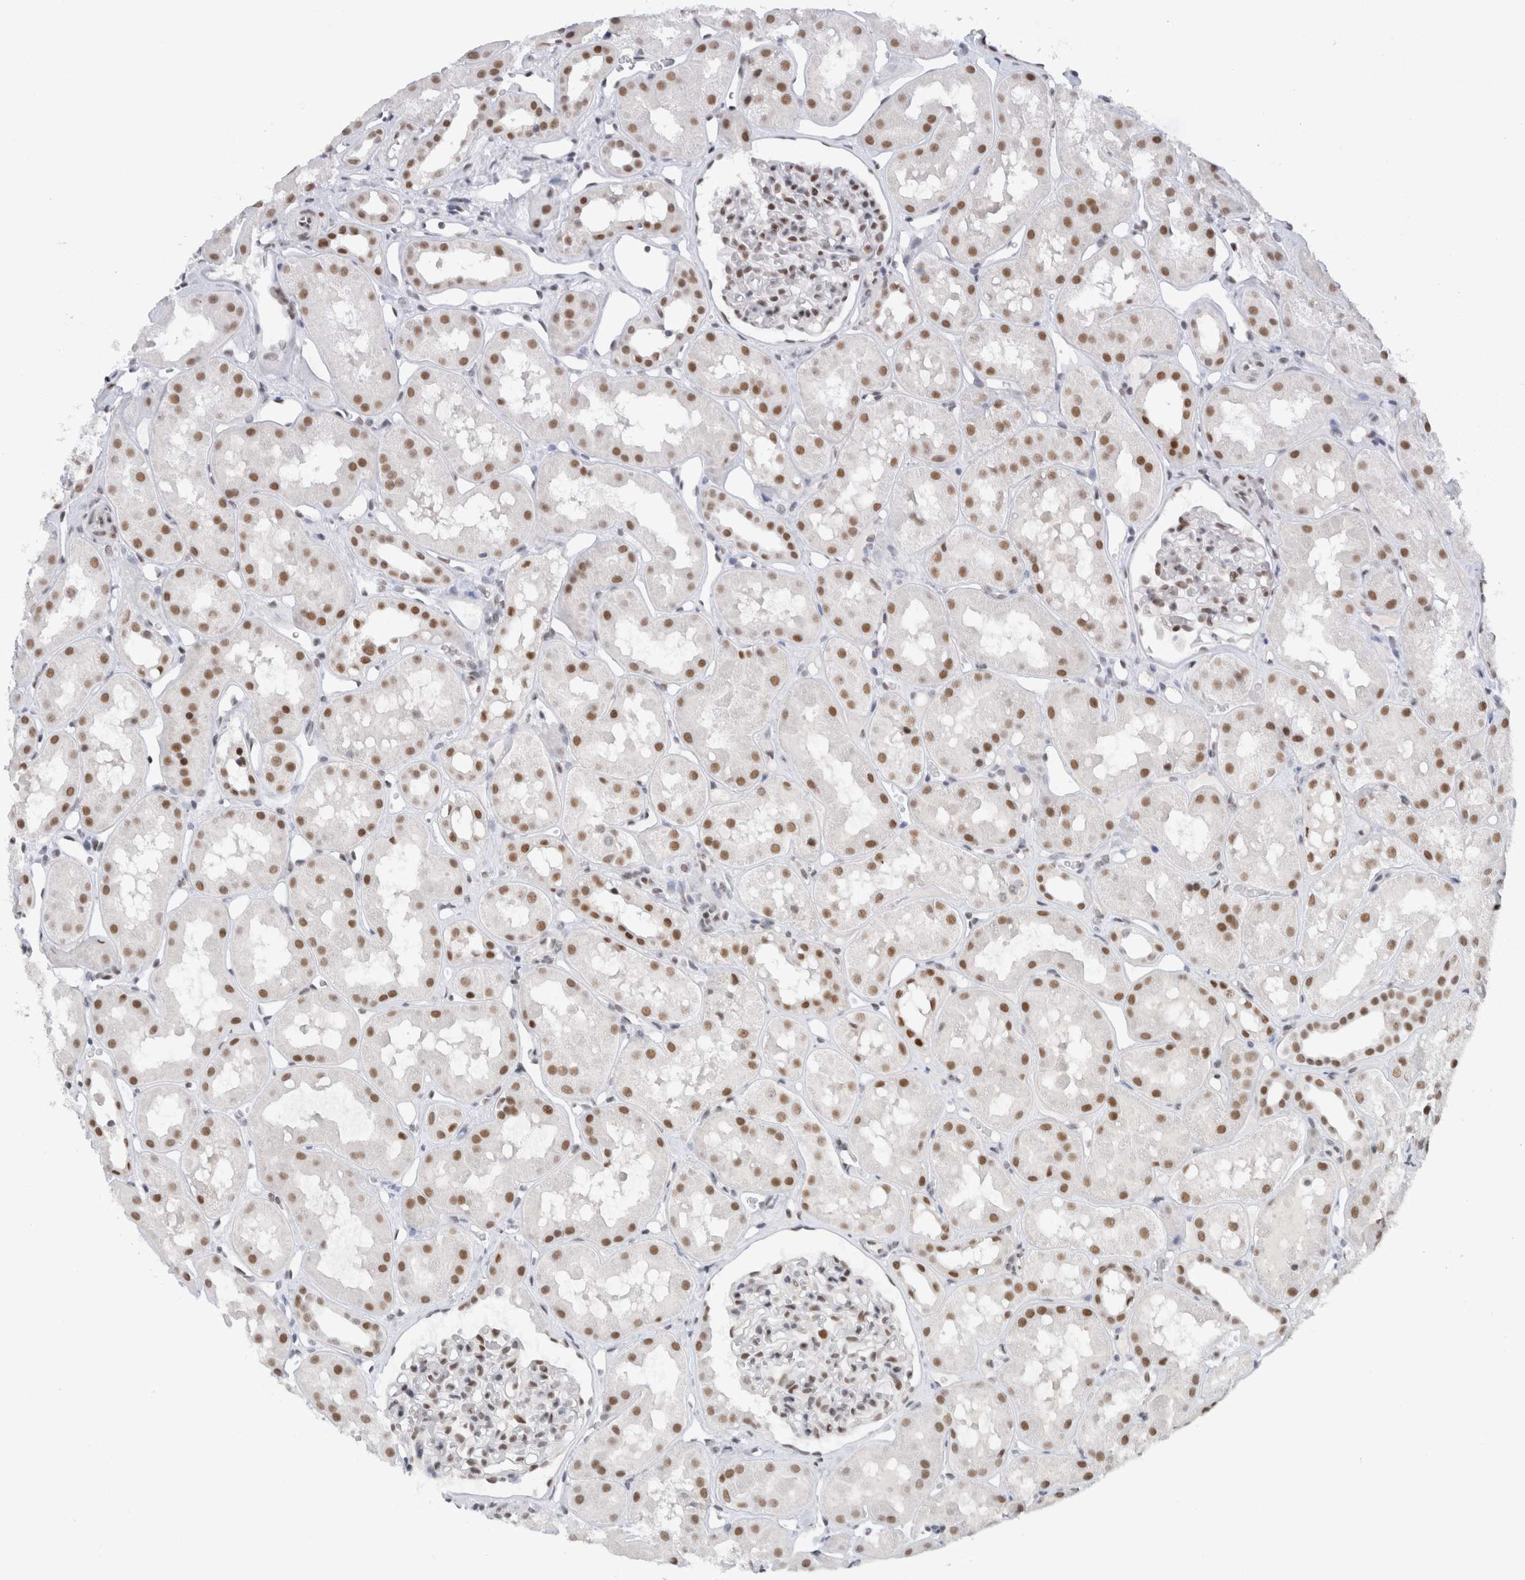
{"staining": {"intensity": "weak", "quantity": "25%-75%", "location": "nuclear"}, "tissue": "kidney", "cell_type": "Cells in glomeruli", "image_type": "normal", "snomed": [{"axis": "morphology", "description": "Normal tissue, NOS"}, {"axis": "topography", "description": "Kidney"}], "caption": "Cells in glomeruli exhibit weak nuclear expression in about 25%-75% of cells in benign kidney. The staining is performed using DAB brown chromogen to label protein expression. The nuclei are counter-stained blue using hematoxylin.", "gene": "COPS7A", "patient": {"sex": "male", "age": 16}}